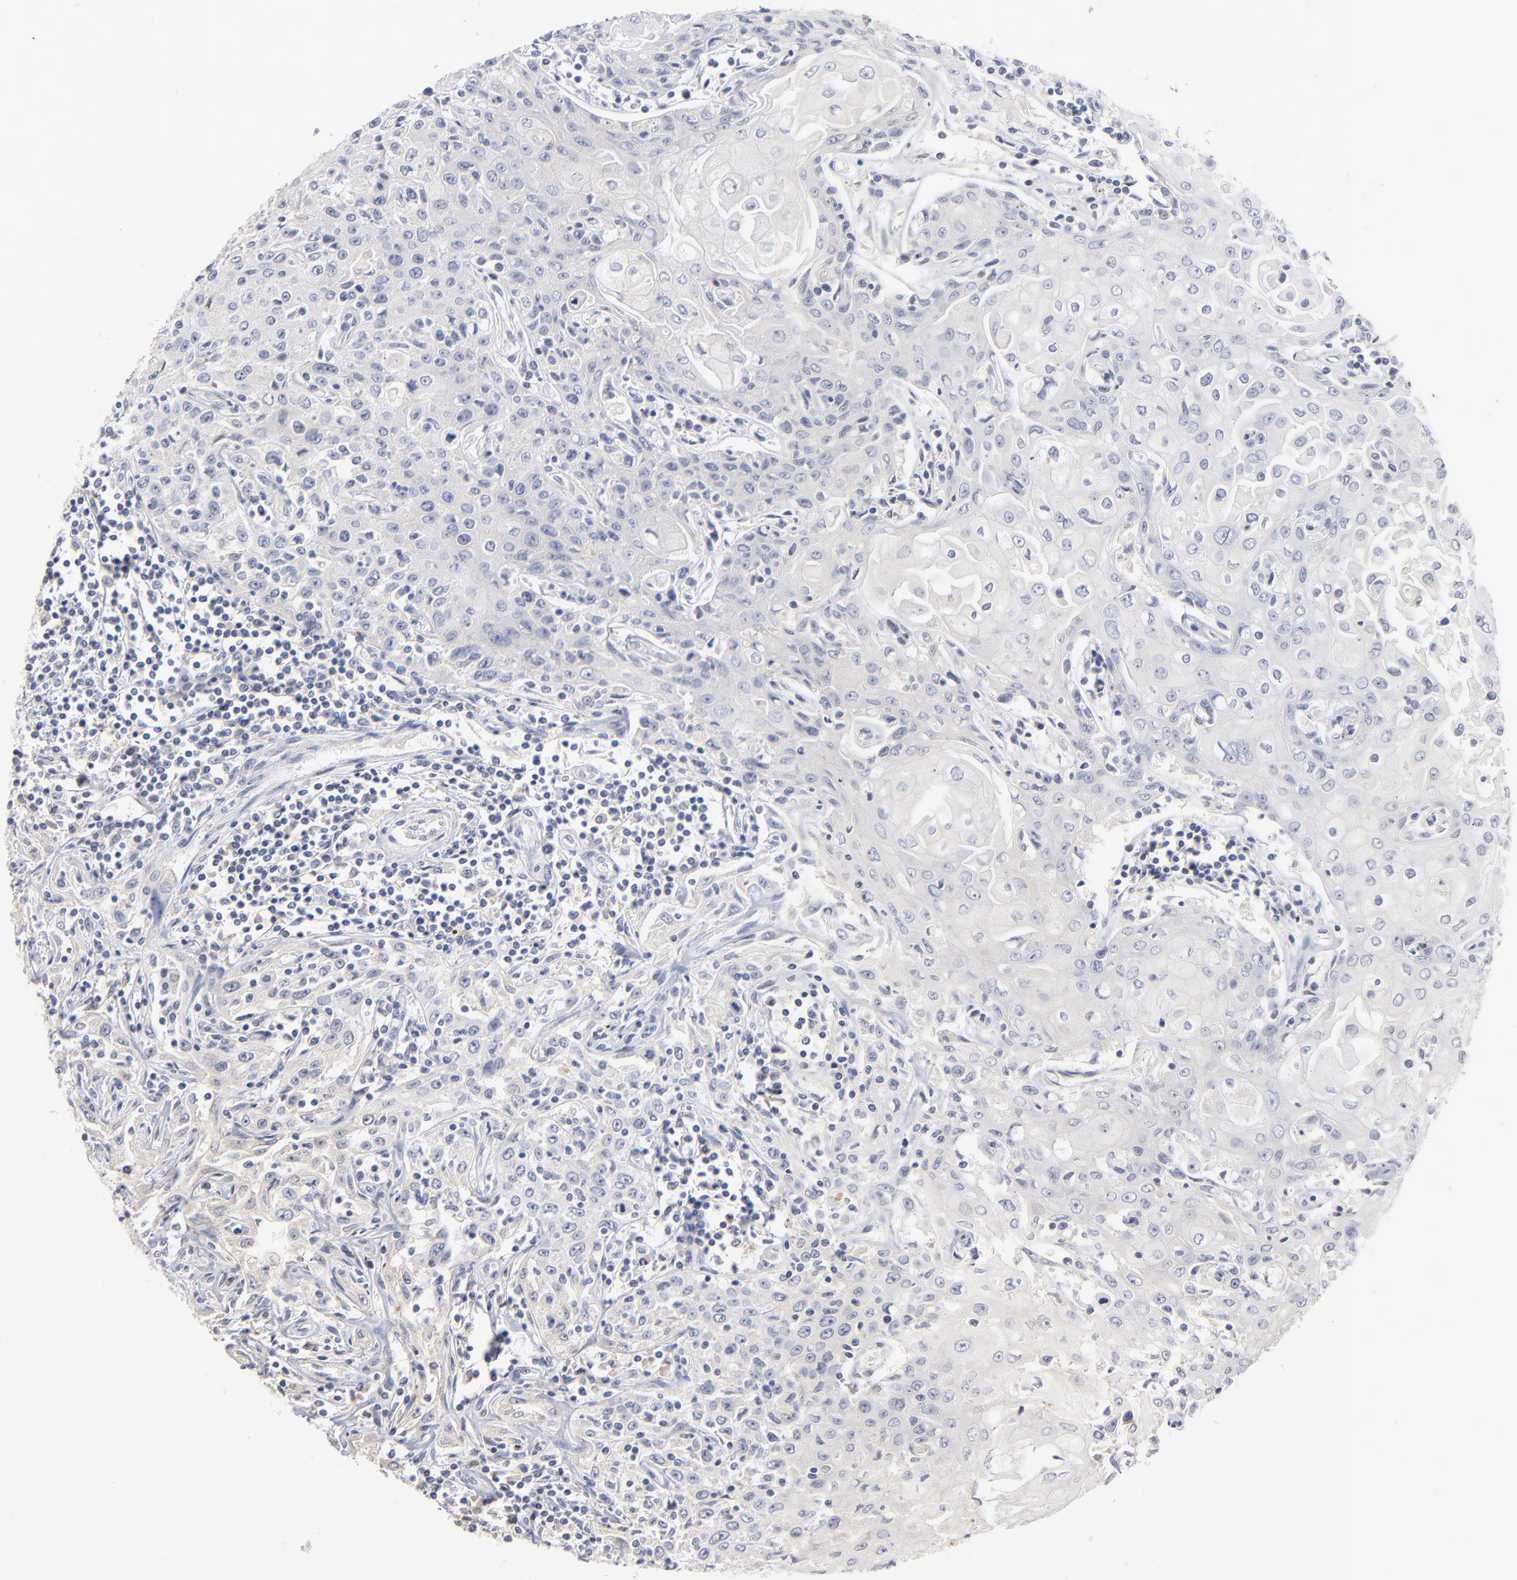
{"staining": {"intensity": "negative", "quantity": "none", "location": "none"}, "tissue": "head and neck cancer", "cell_type": "Tumor cells", "image_type": "cancer", "snomed": [{"axis": "morphology", "description": "Squamous cell carcinoma, NOS"}, {"axis": "topography", "description": "Oral tissue"}, {"axis": "topography", "description": "Head-Neck"}], "caption": "This micrograph is of squamous cell carcinoma (head and neck) stained with immunohistochemistry to label a protein in brown with the nuclei are counter-stained blue. There is no staining in tumor cells.", "gene": "F12", "patient": {"sex": "female", "age": 76}}